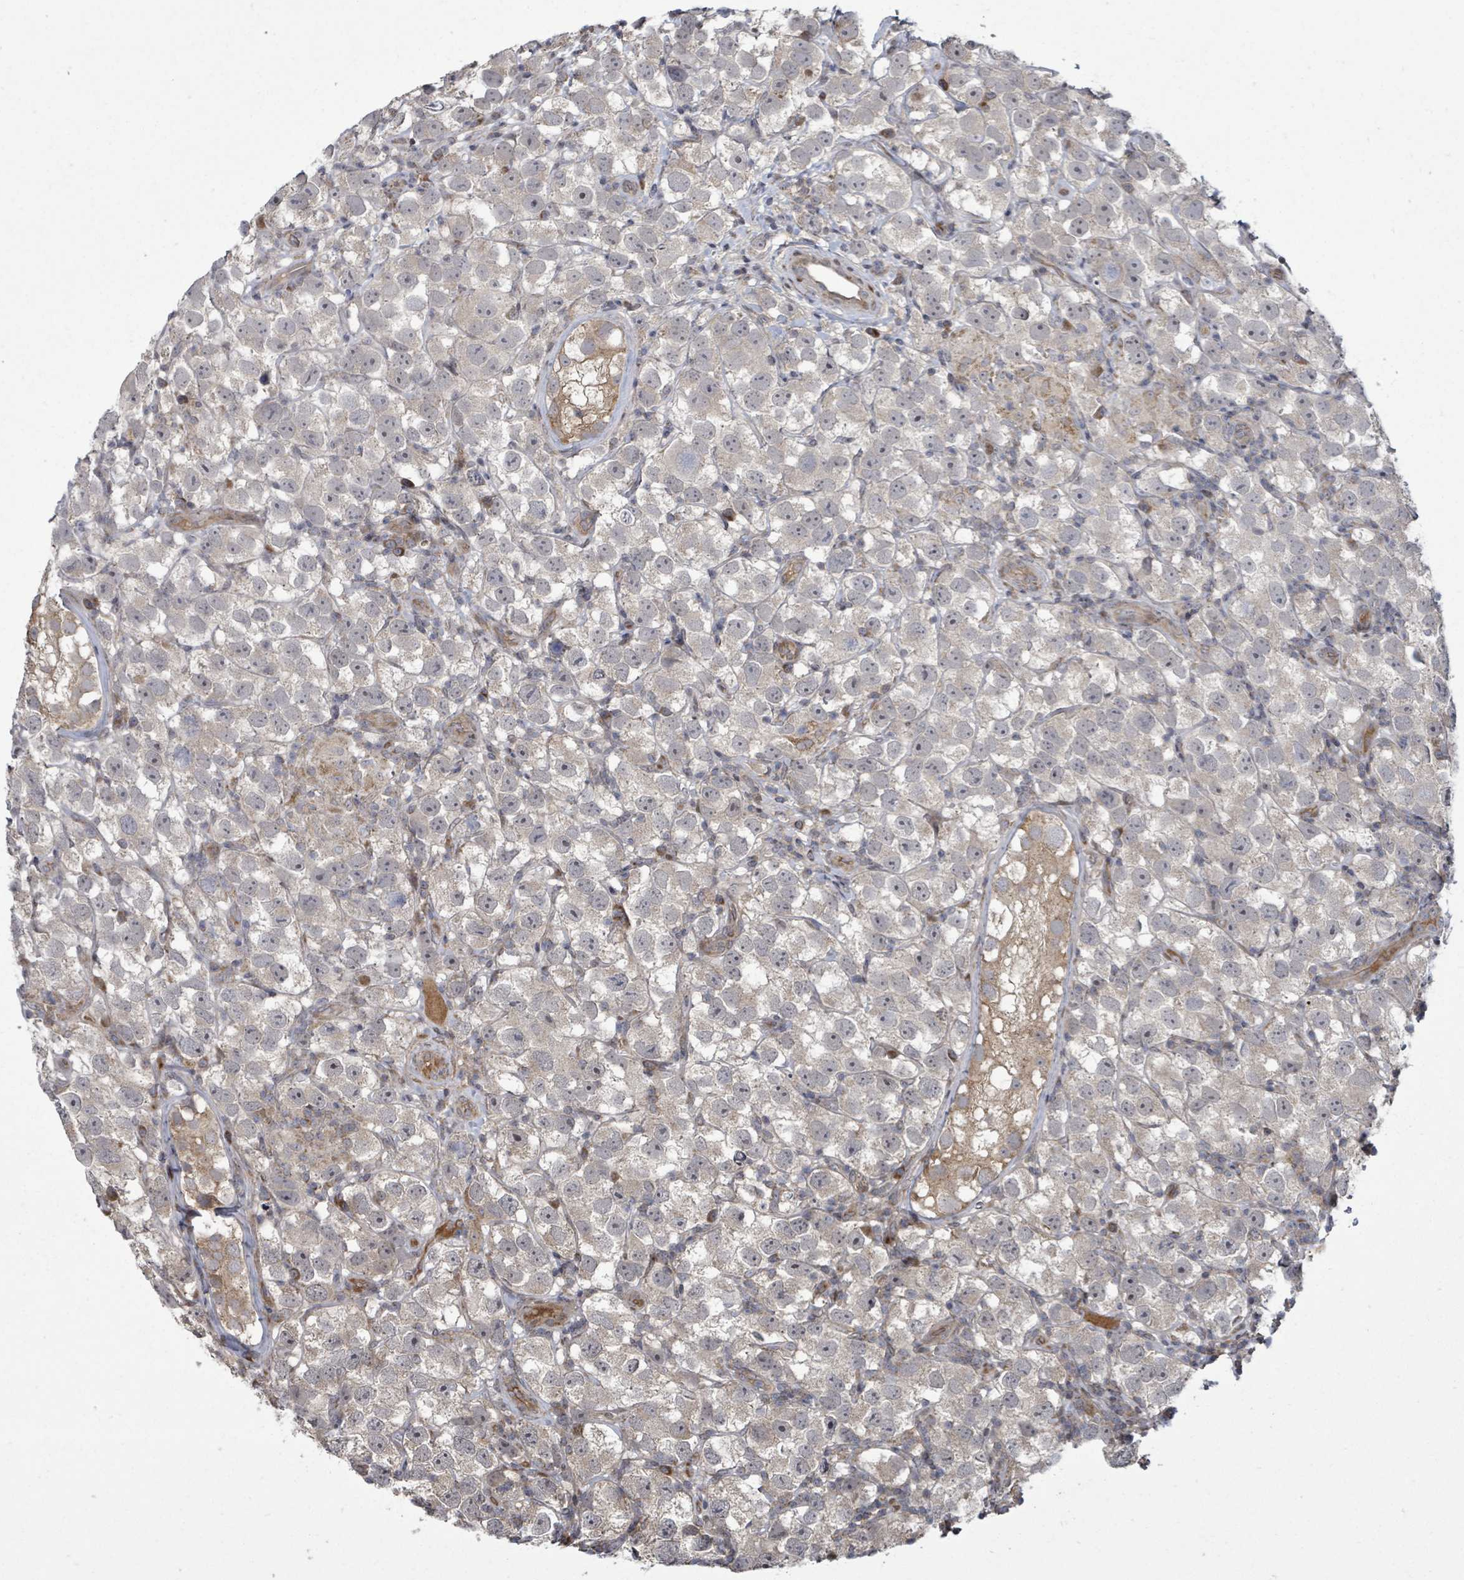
{"staining": {"intensity": "negative", "quantity": "none", "location": "none"}, "tissue": "testis cancer", "cell_type": "Tumor cells", "image_type": "cancer", "snomed": [{"axis": "morphology", "description": "Seminoma, NOS"}, {"axis": "topography", "description": "Testis"}], "caption": "Protein analysis of testis seminoma exhibits no significant positivity in tumor cells. The staining was performed using DAB (3,3'-diaminobenzidine) to visualize the protein expression in brown, while the nuclei were stained in blue with hematoxylin (Magnification: 20x).", "gene": "KRTAP27-1", "patient": {"sex": "male", "age": 26}}